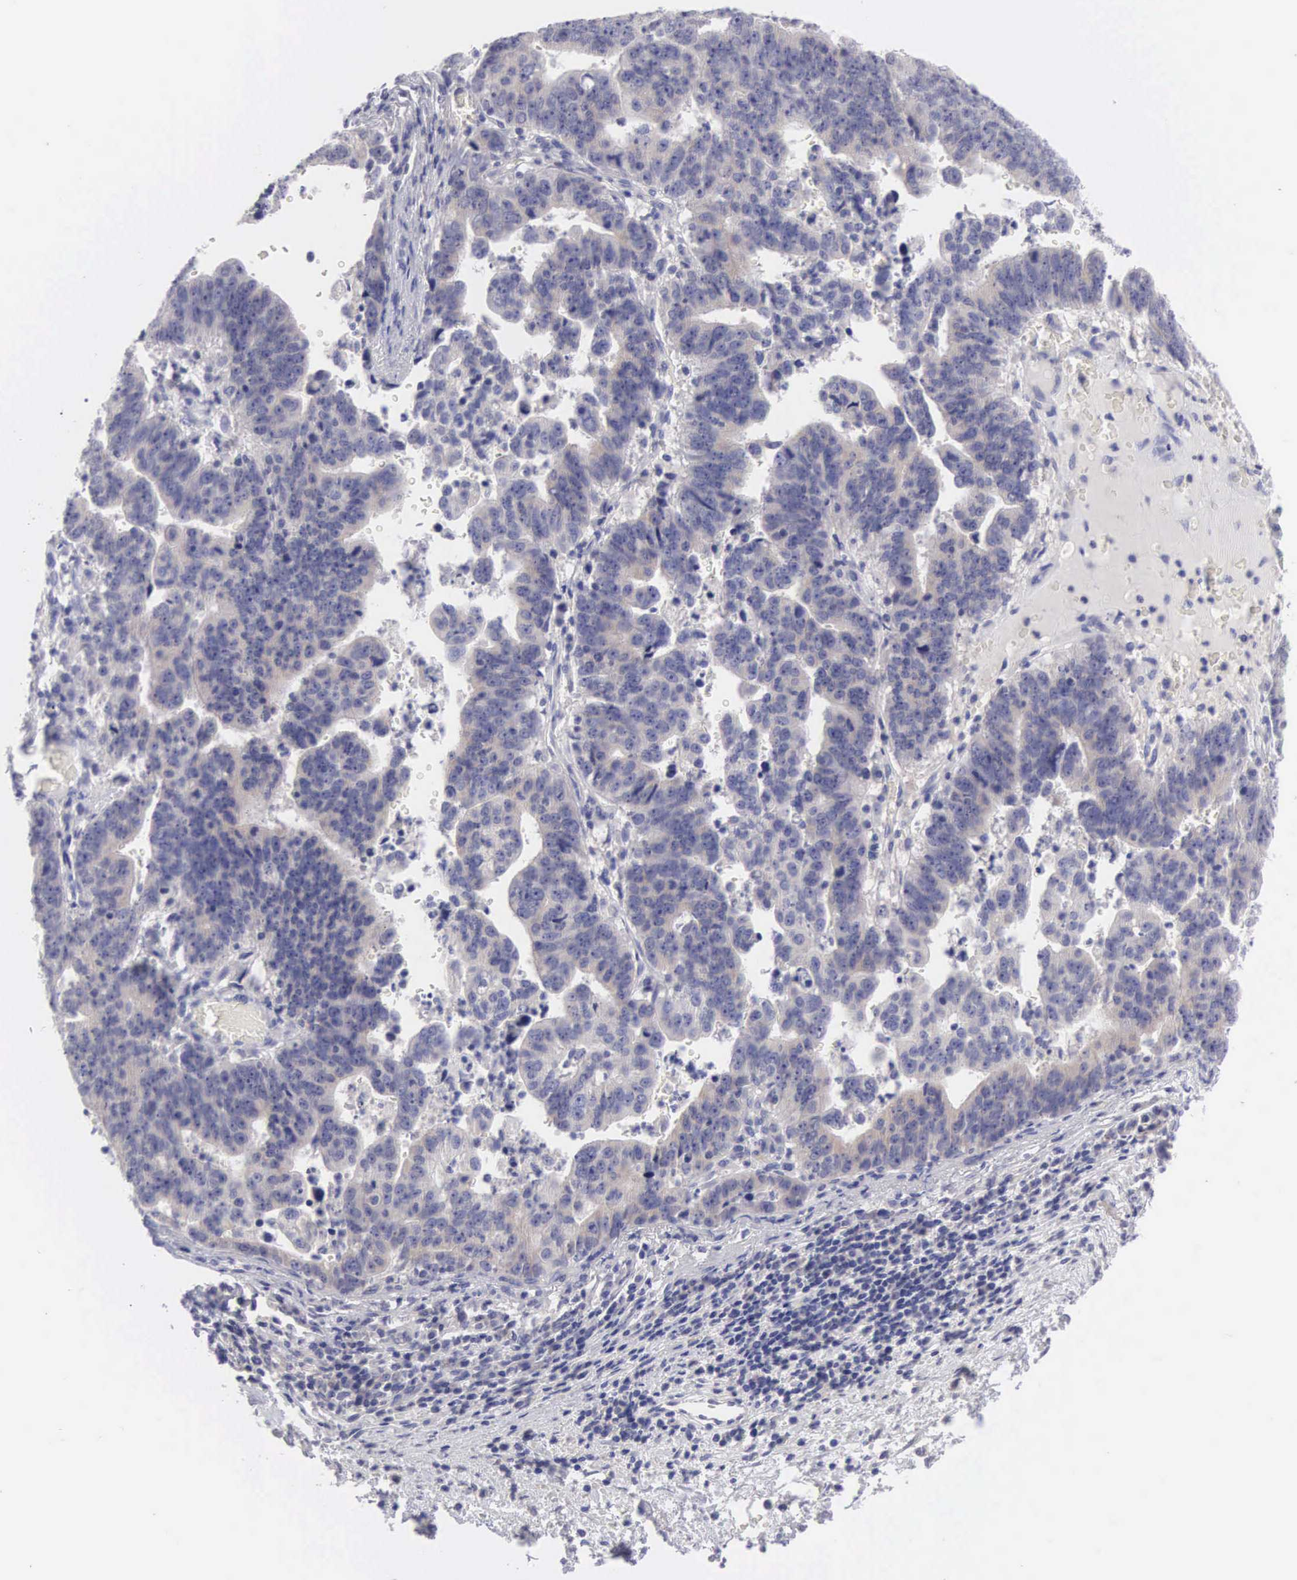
{"staining": {"intensity": "negative", "quantity": "none", "location": "none"}, "tissue": "stomach cancer", "cell_type": "Tumor cells", "image_type": "cancer", "snomed": [{"axis": "morphology", "description": "Adenocarcinoma, NOS"}, {"axis": "topography", "description": "Stomach, upper"}], "caption": "Stomach cancer stained for a protein using immunohistochemistry displays no expression tumor cells.", "gene": "SLITRK4", "patient": {"sex": "female", "age": 50}}